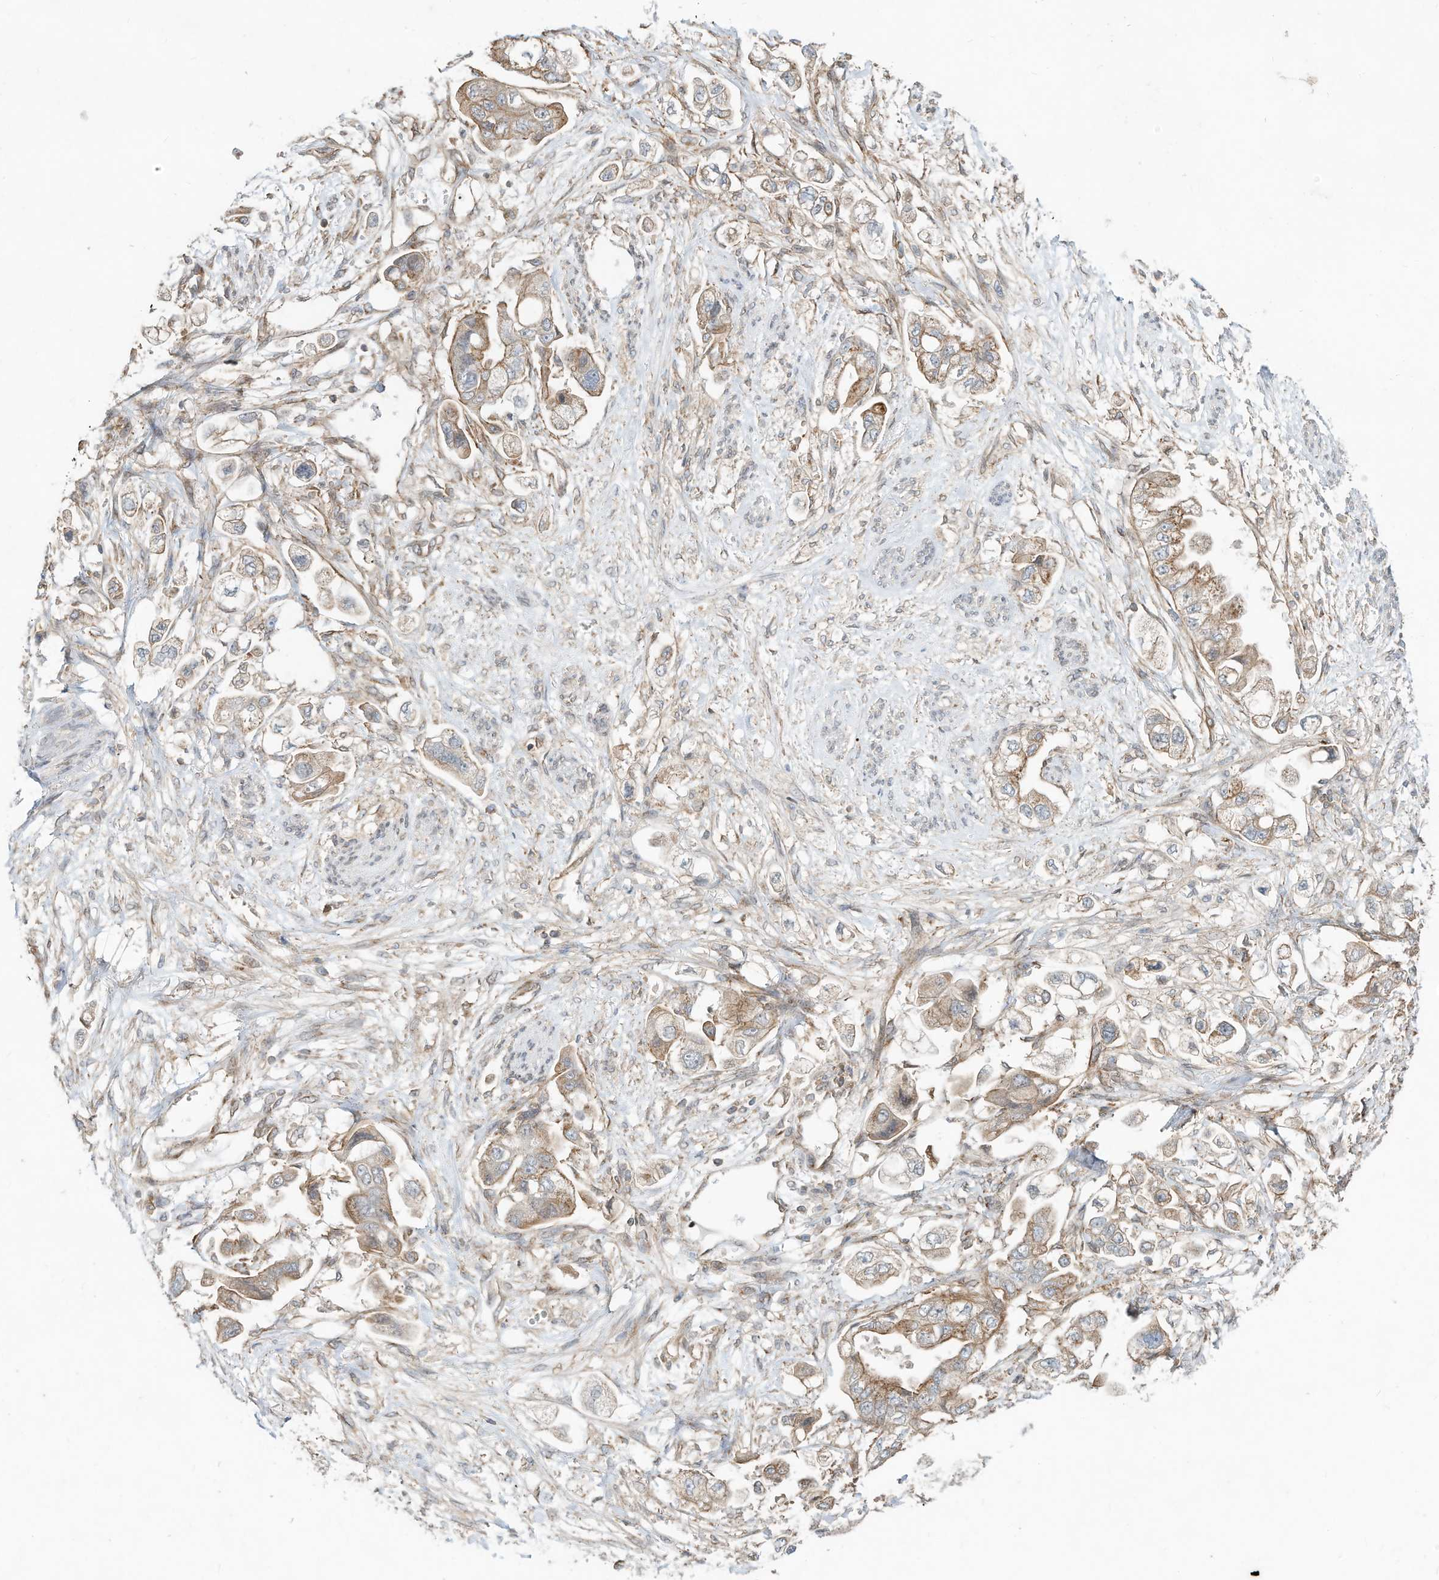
{"staining": {"intensity": "moderate", "quantity": ">75%", "location": "cytoplasmic/membranous"}, "tissue": "stomach cancer", "cell_type": "Tumor cells", "image_type": "cancer", "snomed": [{"axis": "morphology", "description": "Adenocarcinoma, NOS"}, {"axis": "topography", "description": "Stomach"}], "caption": "Immunohistochemical staining of stomach cancer demonstrates medium levels of moderate cytoplasmic/membranous protein staining in approximately >75% of tumor cells.", "gene": "CUX1", "patient": {"sex": "male", "age": 62}}